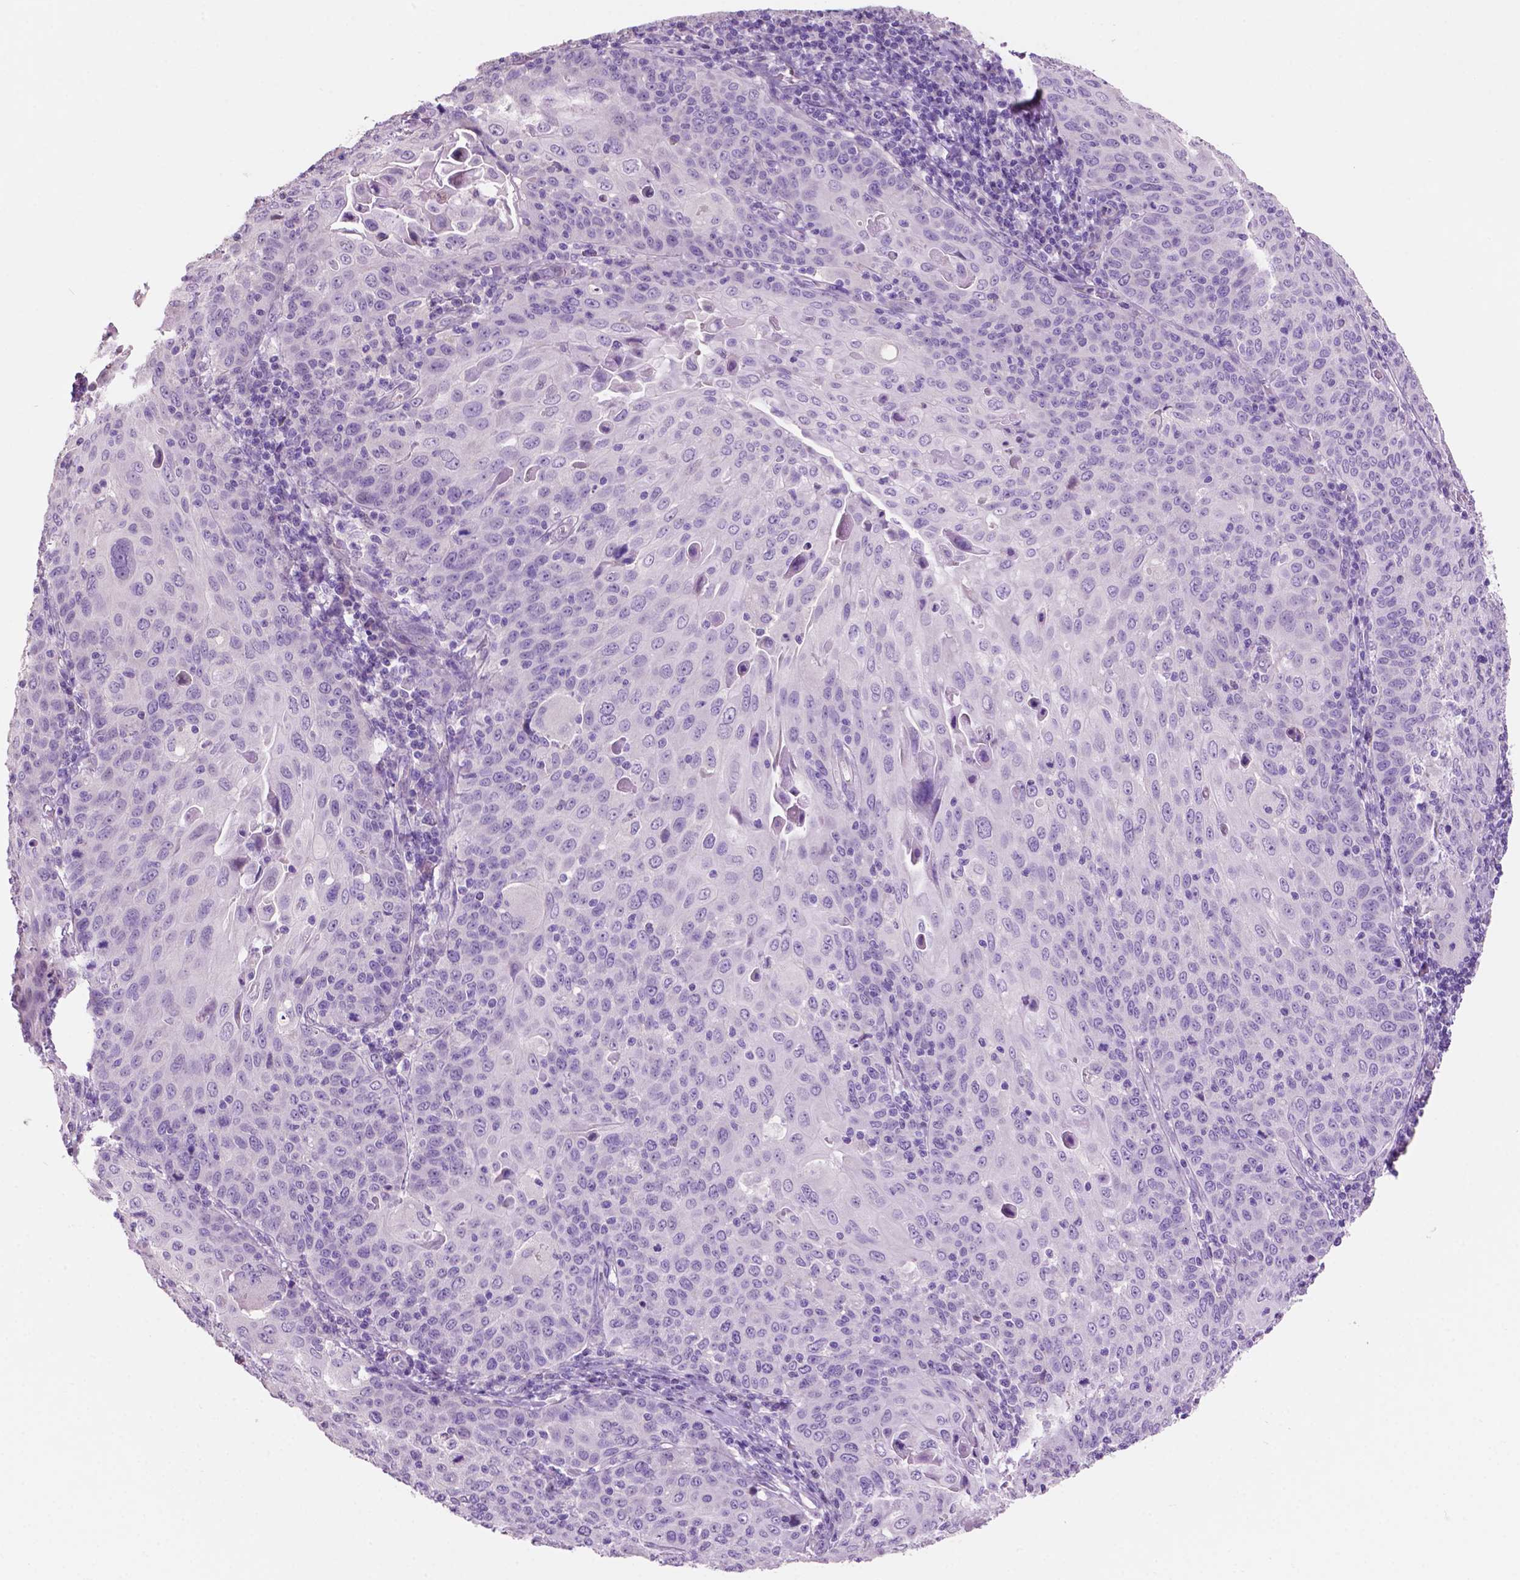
{"staining": {"intensity": "negative", "quantity": "none", "location": "none"}, "tissue": "cervical cancer", "cell_type": "Tumor cells", "image_type": "cancer", "snomed": [{"axis": "morphology", "description": "Squamous cell carcinoma, NOS"}, {"axis": "topography", "description": "Cervix"}], "caption": "IHC micrograph of neoplastic tissue: human cervical squamous cell carcinoma stained with DAB demonstrates no significant protein expression in tumor cells. Brightfield microscopy of immunohistochemistry (IHC) stained with DAB (brown) and hematoxylin (blue), captured at high magnification.", "gene": "CLDN17", "patient": {"sex": "female", "age": 65}}